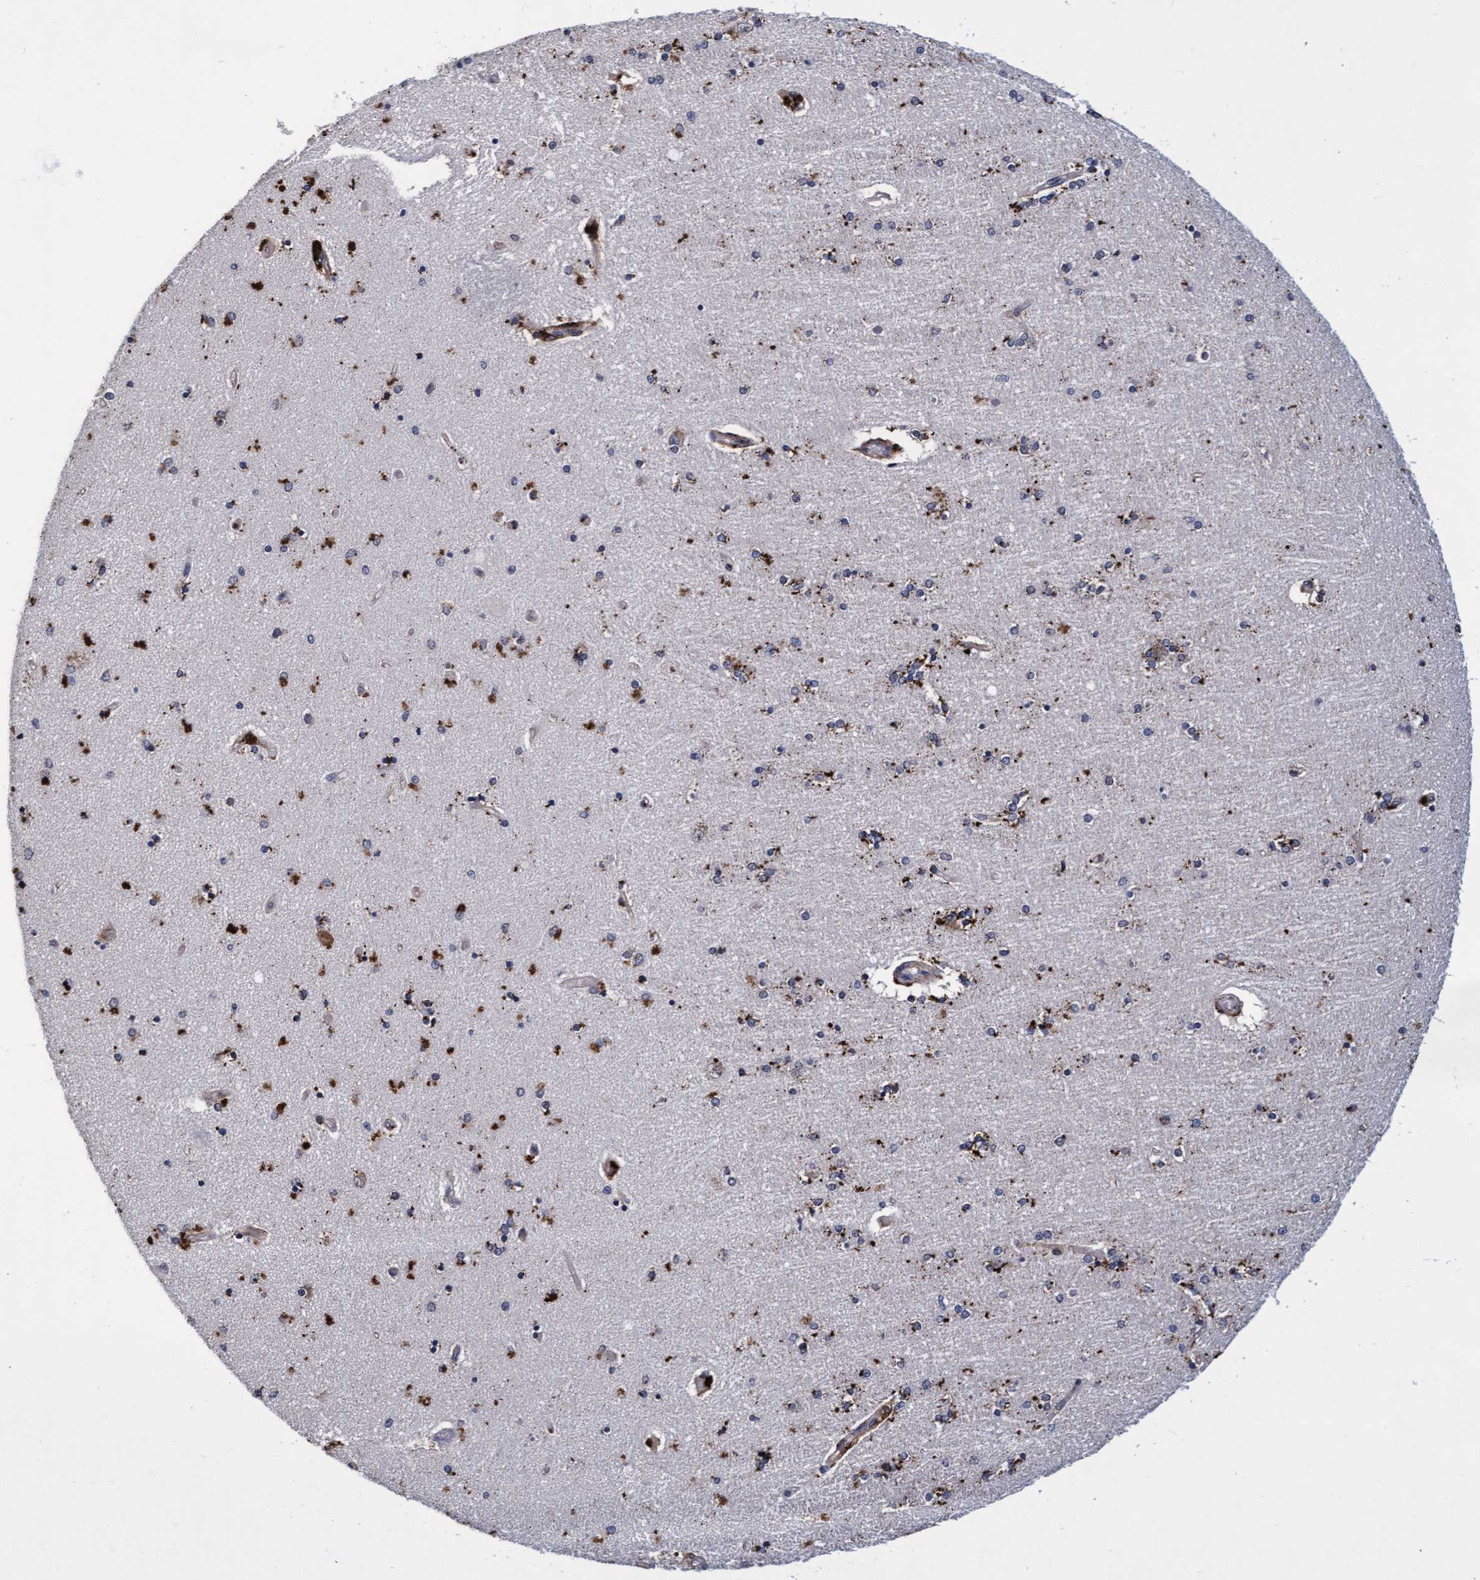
{"staining": {"intensity": "moderate", "quantity": ">75%", "location": "cytoplasmic/membranous"}, "tissue": "hippocampus", "cell_type": "Glial cells", "image_type": "normal", "snomed": [{"axis": "morphology", "description": "Normal tissue, NOS"}, {"axis": "topography", "description": "Hippocampus"}], "caption": "DAB (3,3'-diaminobenzidine) immunohistochemical staining of normal human hippocampus exhibits moderate cytoplasmic/membranous protein expression in approximately >75% of glial cells.", "gene": "CPQ", "patient": {"sex": "female", "age": 54}}